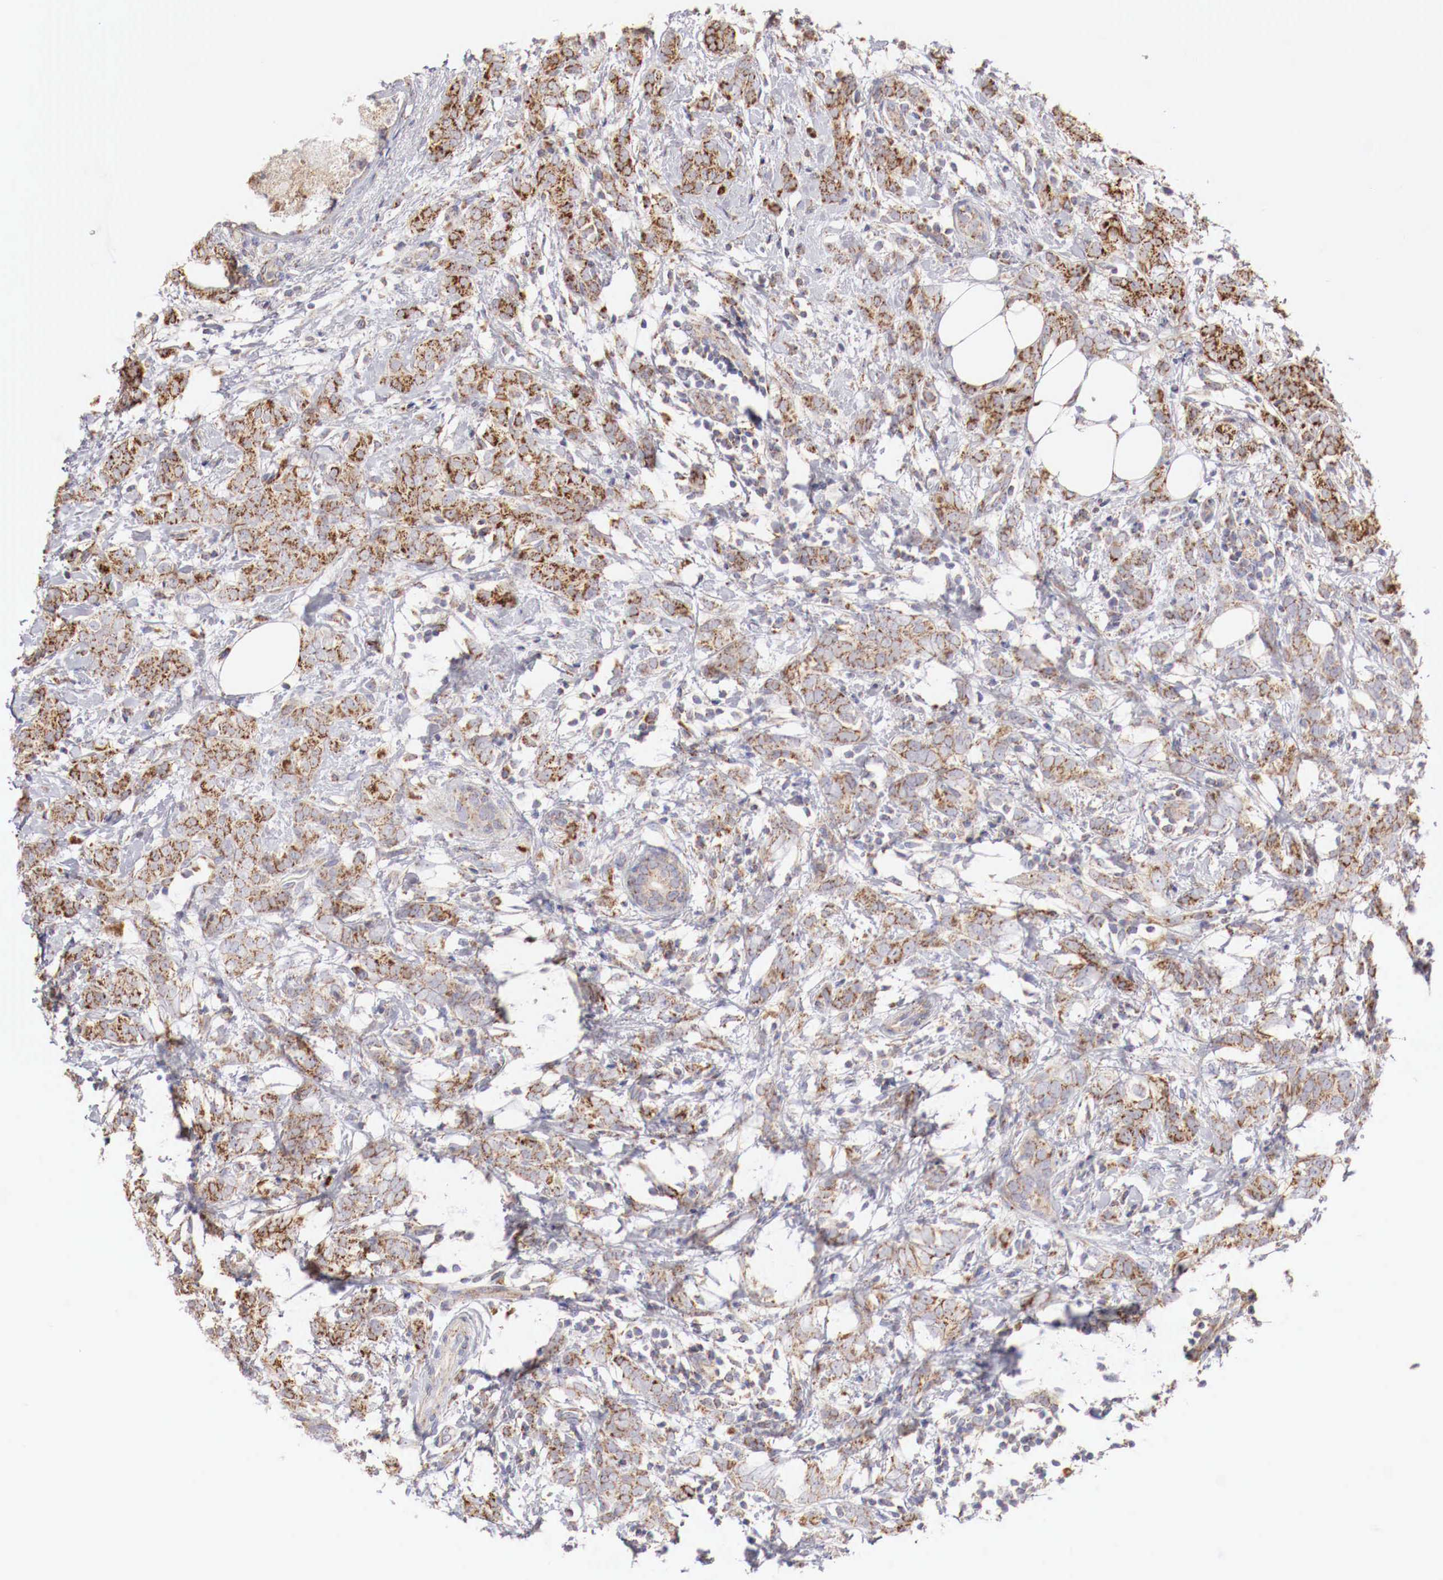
{"staining": {"intensity": "moderate", "quantity": ">75%", "location": "cytoplasmic/membranous"}, "tissue": "breast cancer", "cell_type": "Tumor cells", "image_type": "cancer", "snomed": [{"axis": "morphology", "description": "Duct carcinoma"}, {"axis": "topography", "description": "Breast"}], "caption": "Immunohistochemistry (IHC) micrograph of breast cancer (intraductal carcinoma) stained for a protein (brown), which displays medium levels of moderate cytoplasmic/membranous staining in approximately >75% of tumor cells.", "gene": "XPNPEP3", "patient": {"sex": "female", "age": 53}}